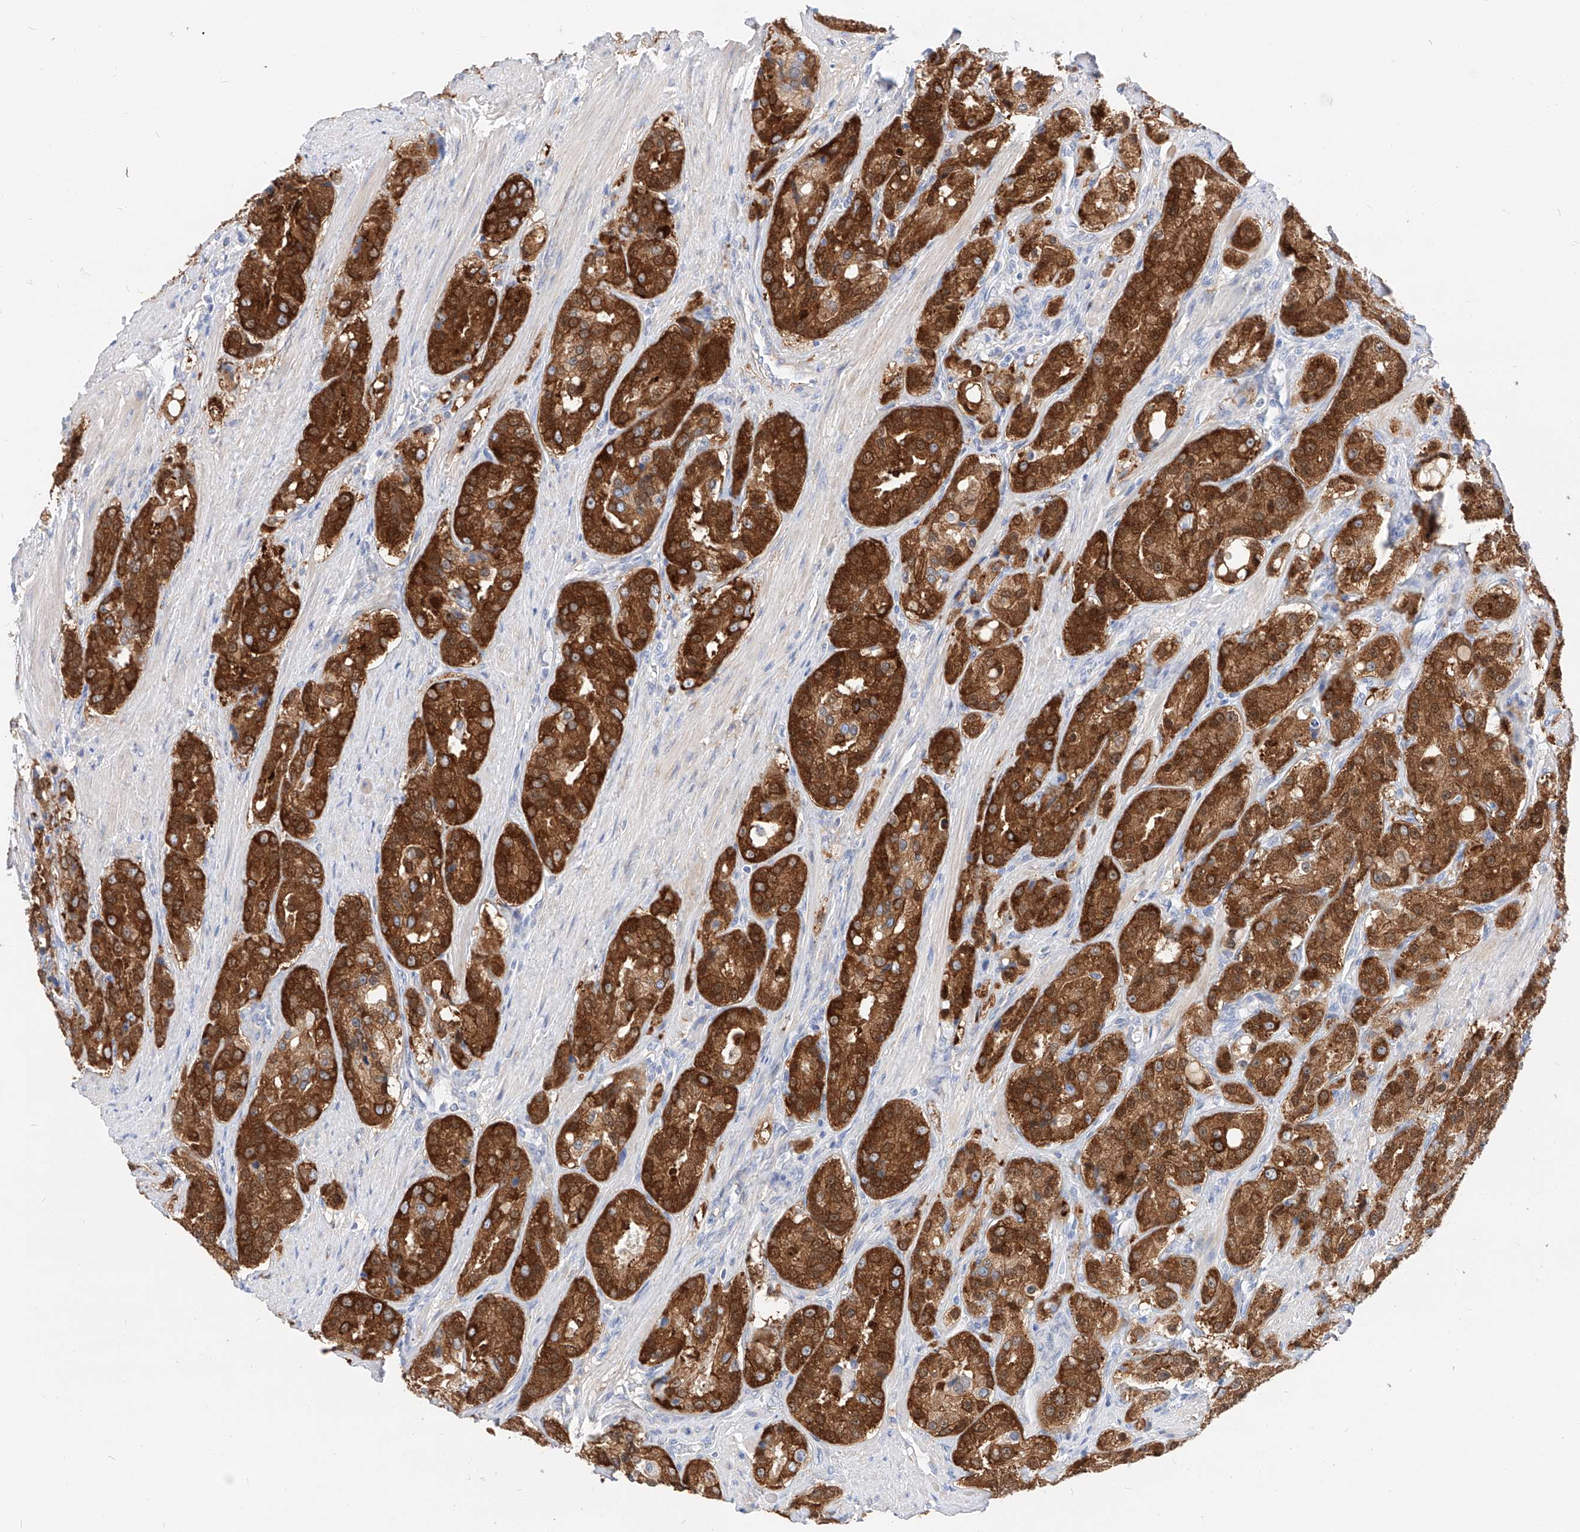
{"staining": {"intensity": "strong", "quantity": ">75%", "location": "cytoplasmic/membranous"}, "tissue": "prostate cancer", "cell_type": "Tumor cells", "image_type": "cancer", "snomed": [{"axis": "morphology", "description": "Adenocarcinoma, High grade"}, {"axis": "topography", "description": "Prostate"}], "caption": "Prostate cancer stained for a protein (brown) exhibits strong cytoplasmic/membranous positive expression in approximately >75% of tumor cells.", "gene": "MAP7", "patient": {"sex": "male", "age": 60}}